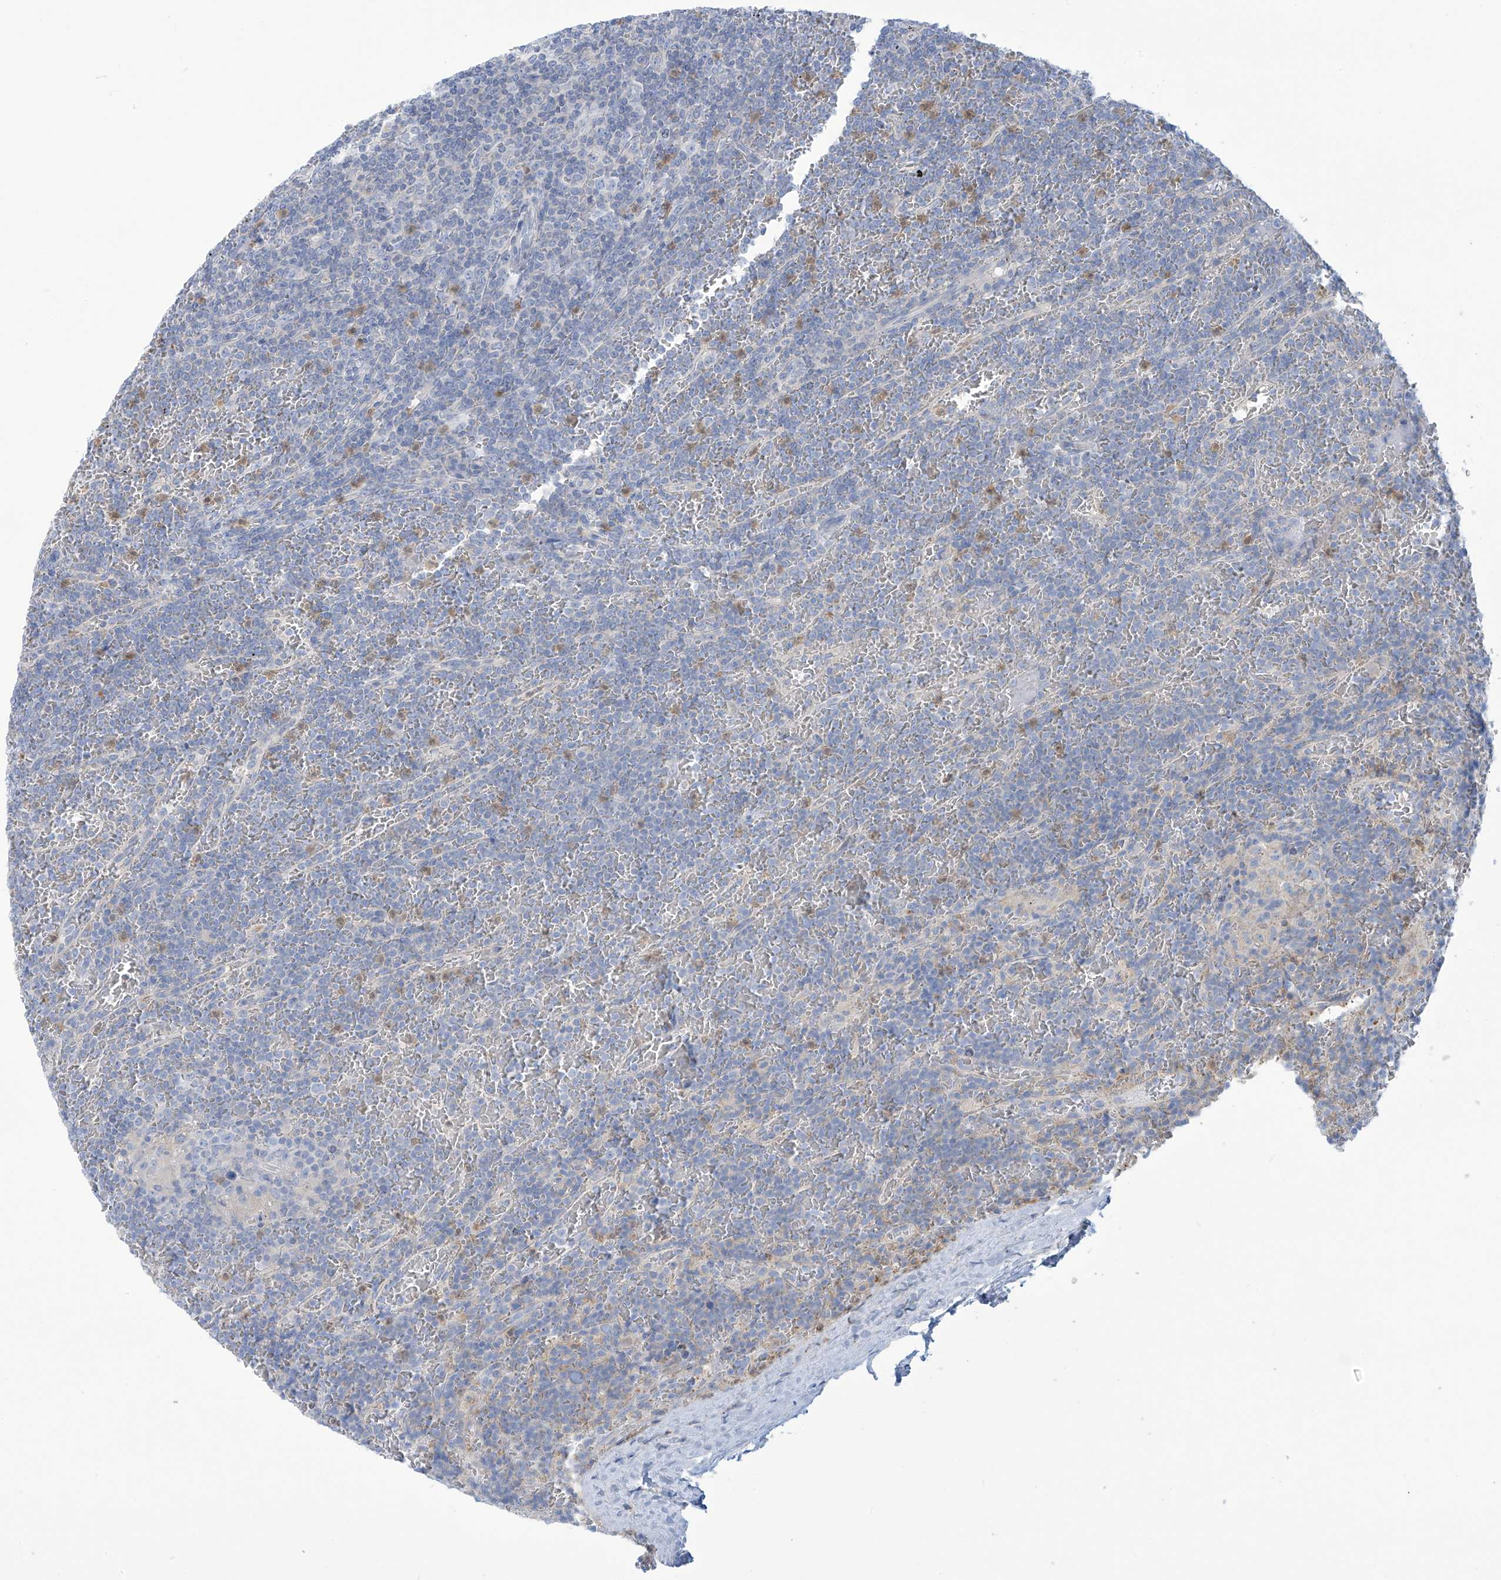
{"staining": {"intensity": "negative", "quantity": "none", "location": "none"}, "tissue": "lymphoma", "cell_type": "Tumor cells", "image_type": "cancer", "snomed": [{"axis": "morphology", "description": "Malignant lymphoma, non-Hodgkin's type, Low grade"}, {"axis": "topography", "description": "Spleen"}], "caption": "This is an IHC micrograph of human malignant lymphoma, non-Hodgkin's type (low-grade). There is no positivity in tumor cells.", "gene": "FABP2", "patient": {"sex": "female", "age": 19}}